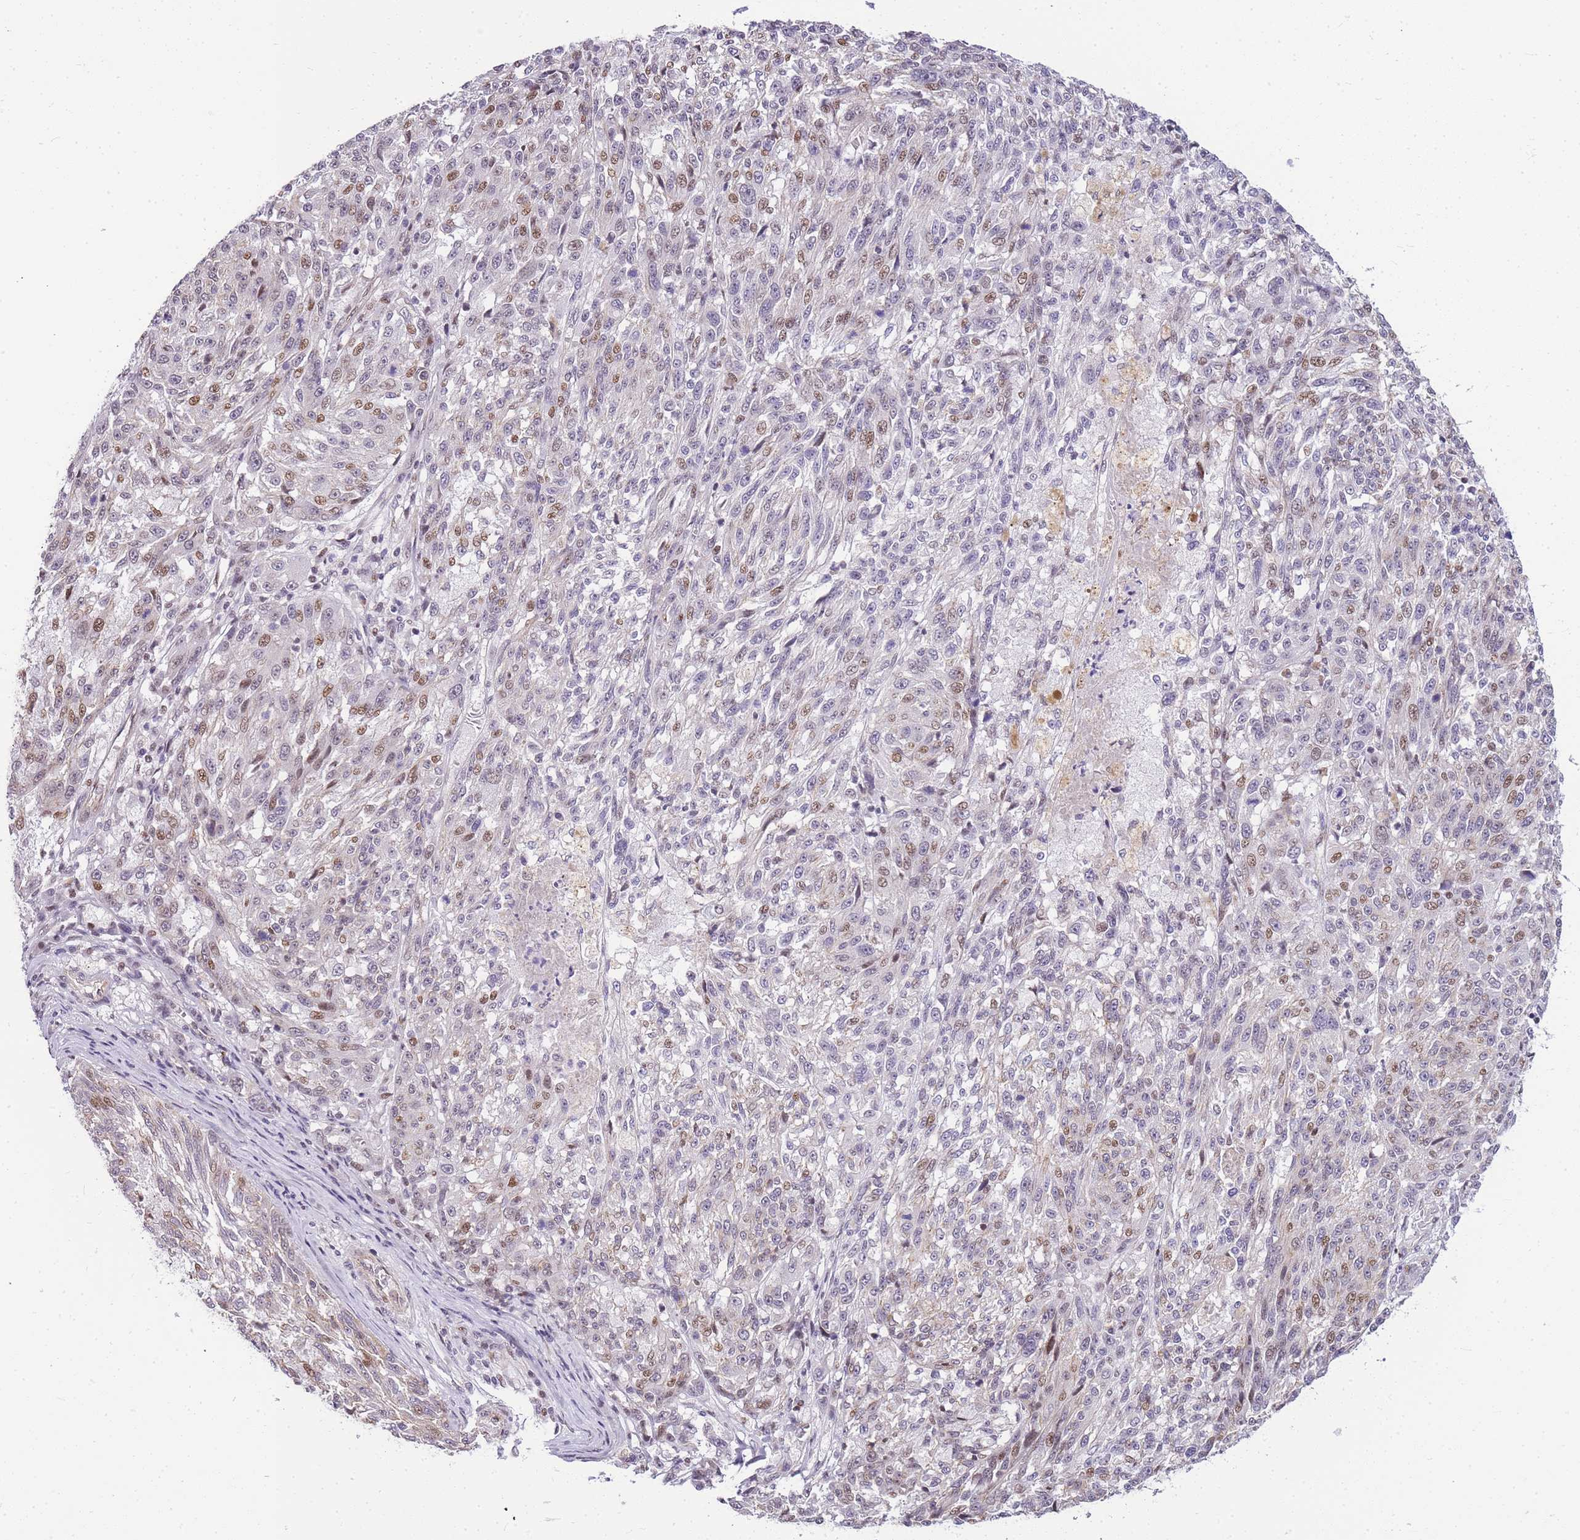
{"staining": {"intensity": "moderate", "quantity": "25%-75%", "location": "nuclear"}, "tissue": "melanoma", "cell_type": "Tumor cells", "image_type": "cancer", "snomed": [{"axis": "morphology", "description": "Malignant melanoma, NOS"}, {"axis": "topography", "description": "Skin"}], "caption": "The photomicrograph shows immunohistochemical staining of malignant melanoma. There is moderate nuclear positivity is seen in approximately 25%-75% of tumor cells.", "gene": "CLBA1", "patient": {"sex": "male", "age": 53}}